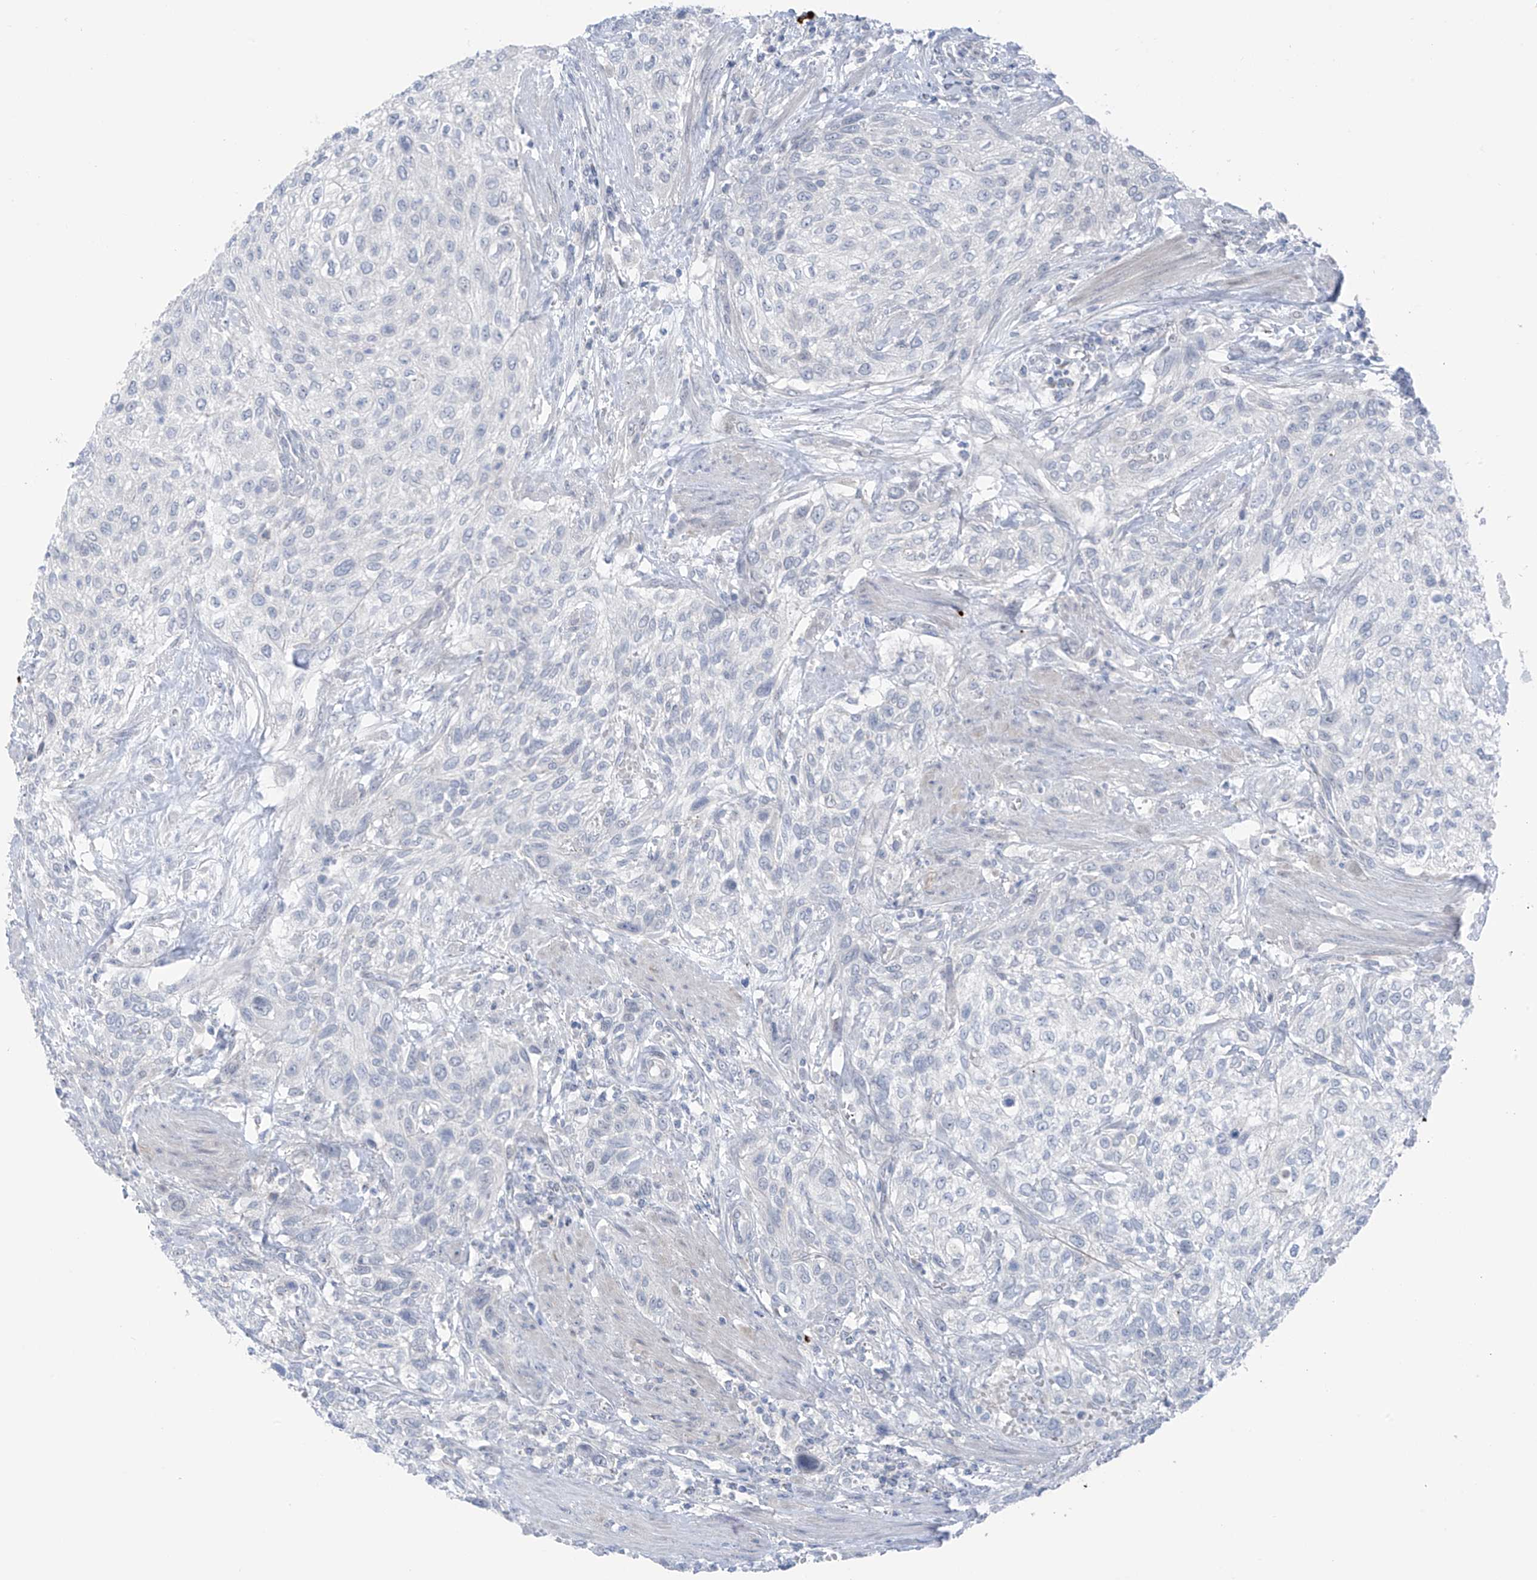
{"staining": {"intensity": "negative", "quantity": "none", "location": "none"}, "tissue": "urothelial cancer", "cell_type": "Tumor cells", "image_type": "cancer", "snomed": [{"axis": "morphology", "description": "Urothelial carcinoma, High grade"}, {"axis": "topography", "description": "Urinary bladder"}], "caption": "Immunohistochemistry histopathology image of human urothelial cancer stained for a protein (brown), which shows no staining in tumor cells.", "gene": "ZNF793", "patient": {"sex": "male", "age": 35}}